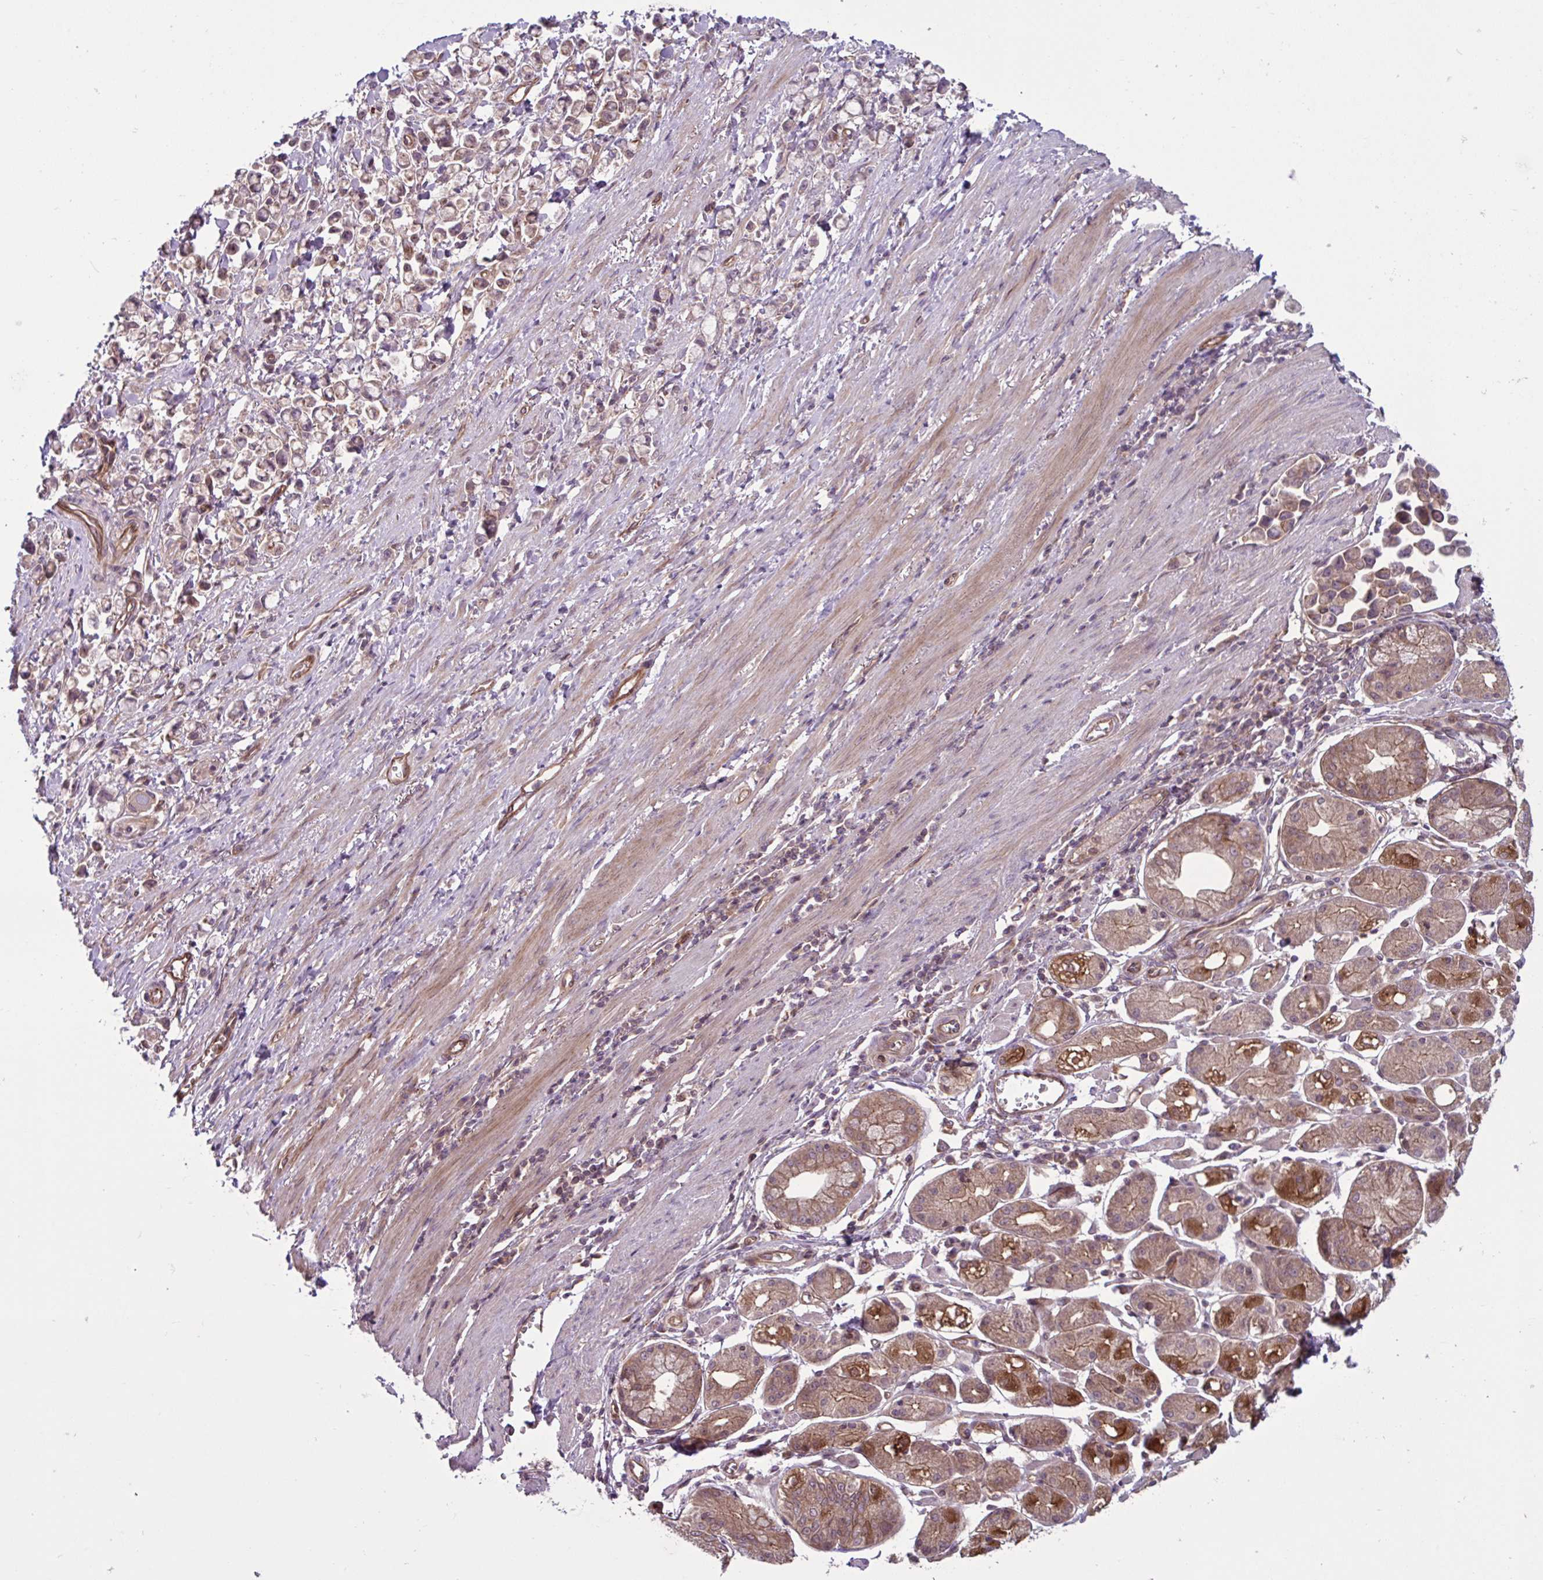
{"staining": {"intensity": "moderate", "quantity": ">75%", "location": "cytoplasmic/membranous,nuclear"}, "tissue": "stomach cancer", "cell_type": "Tumor cells", "image_type": "cancer", "snomed": [{"axis": "morphology", "description": "Adenocarcinoma, NOS"}, {"axis": "topography", "description": "Stomach"}], "caption": "A medium amount of moderate cytoplasmic/membranous and nuclear staining is appreciated in approximately >75% of tumor cells in adenocarcinoma (stomach) tissue.", "gene": "GLTP", "patient": {"sex": "female", "age": 81}}